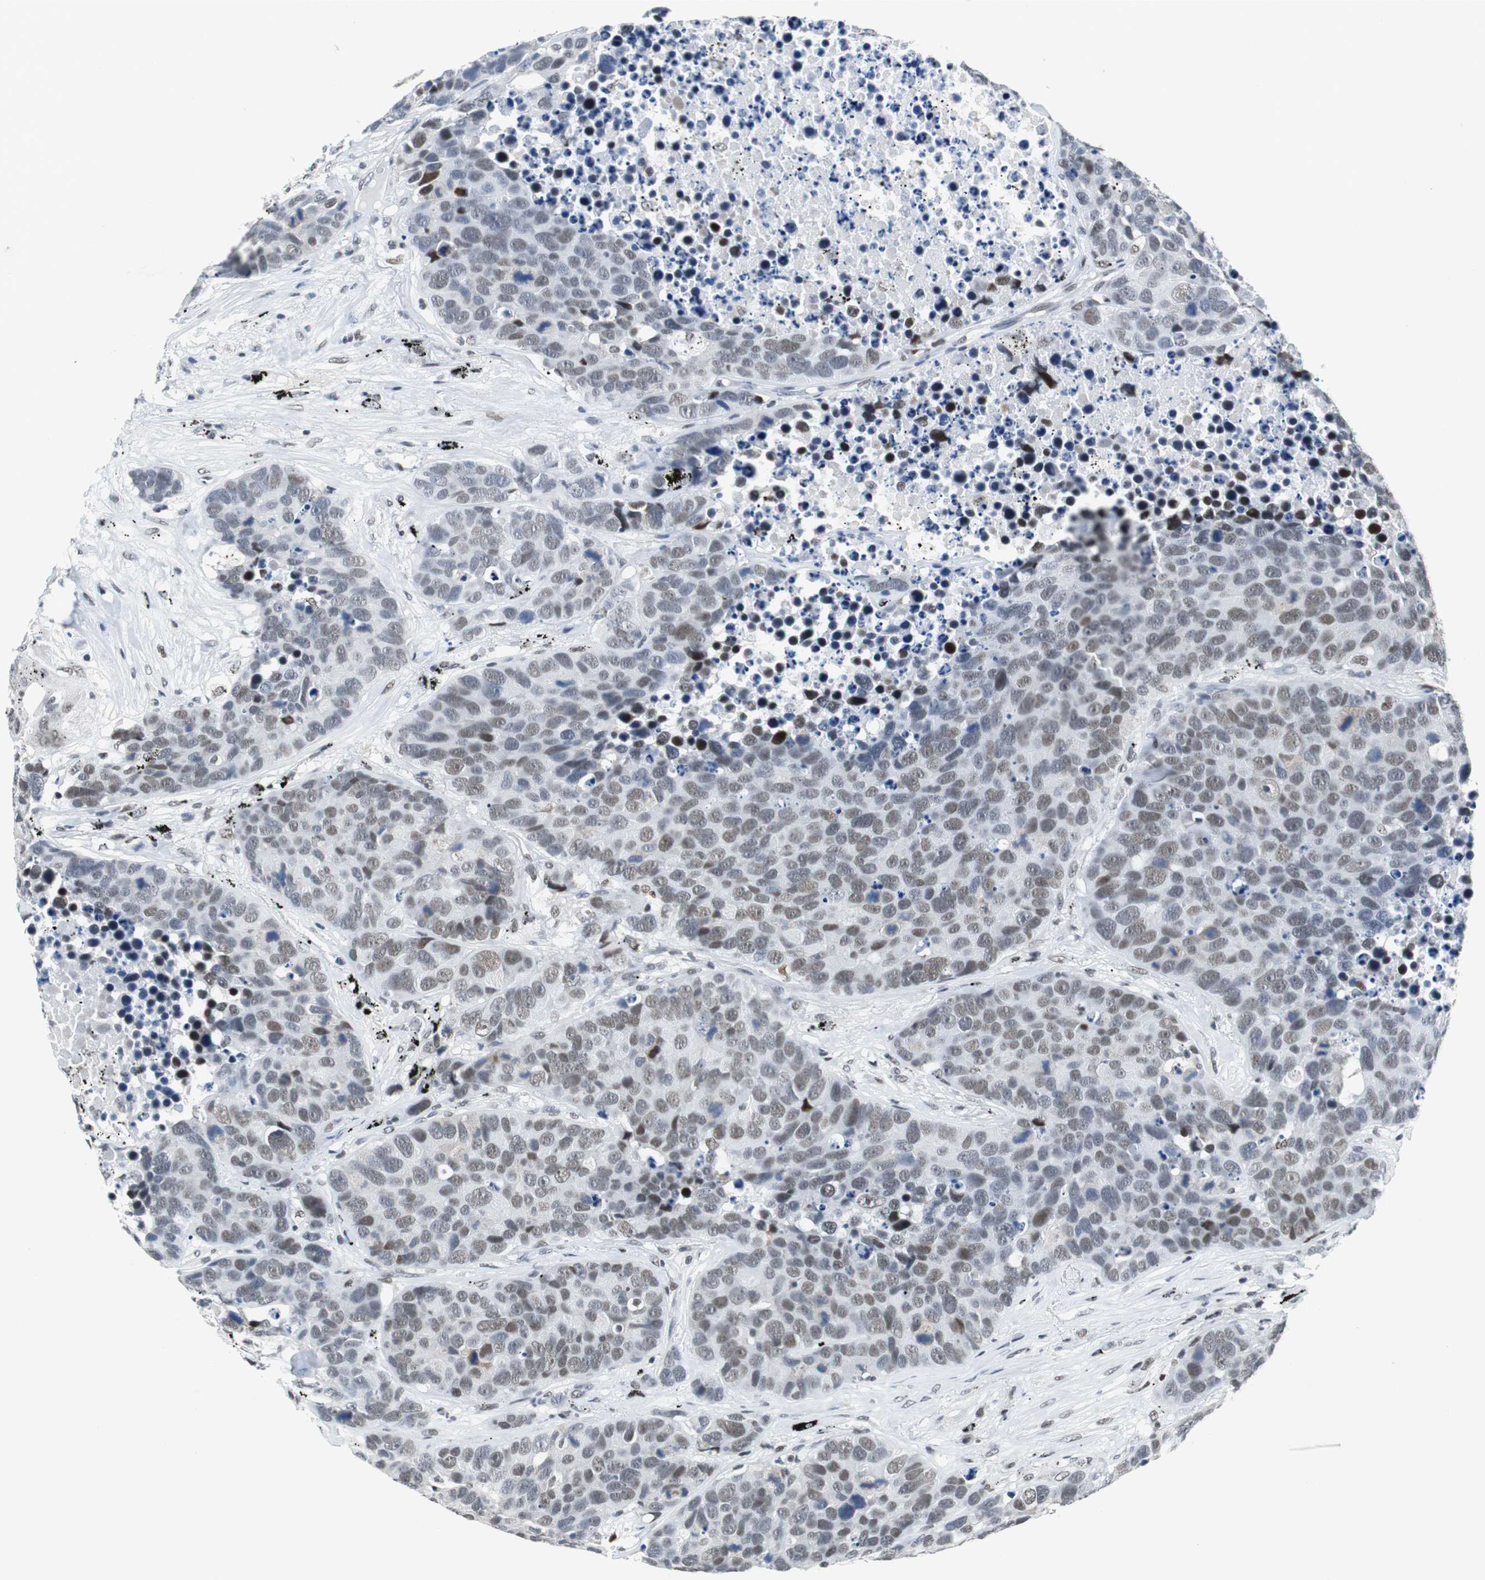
{"staining": {"intensity": "weak", "quantity": "25%-75%", "location": "nuclear"}, "tissue": "carcinoid", "cell_type": "Tumor cells", "image_type": "cancer", "snomed": [{"axis": "morphology", "description": "Carcinoid, malignant, NOS"}, {"axis": "topography", "description": "Lung"}], "caption": "Brown immunohistochemical staining in carcinoid (malignant) shows weak nuclear positivity in approximately 25%-75% of tumor cells. (Brightfield microscopy of DAB IHC at high magnification).", "gene": "HDAC3", "patient": {"sex": "male", "age": 60}}